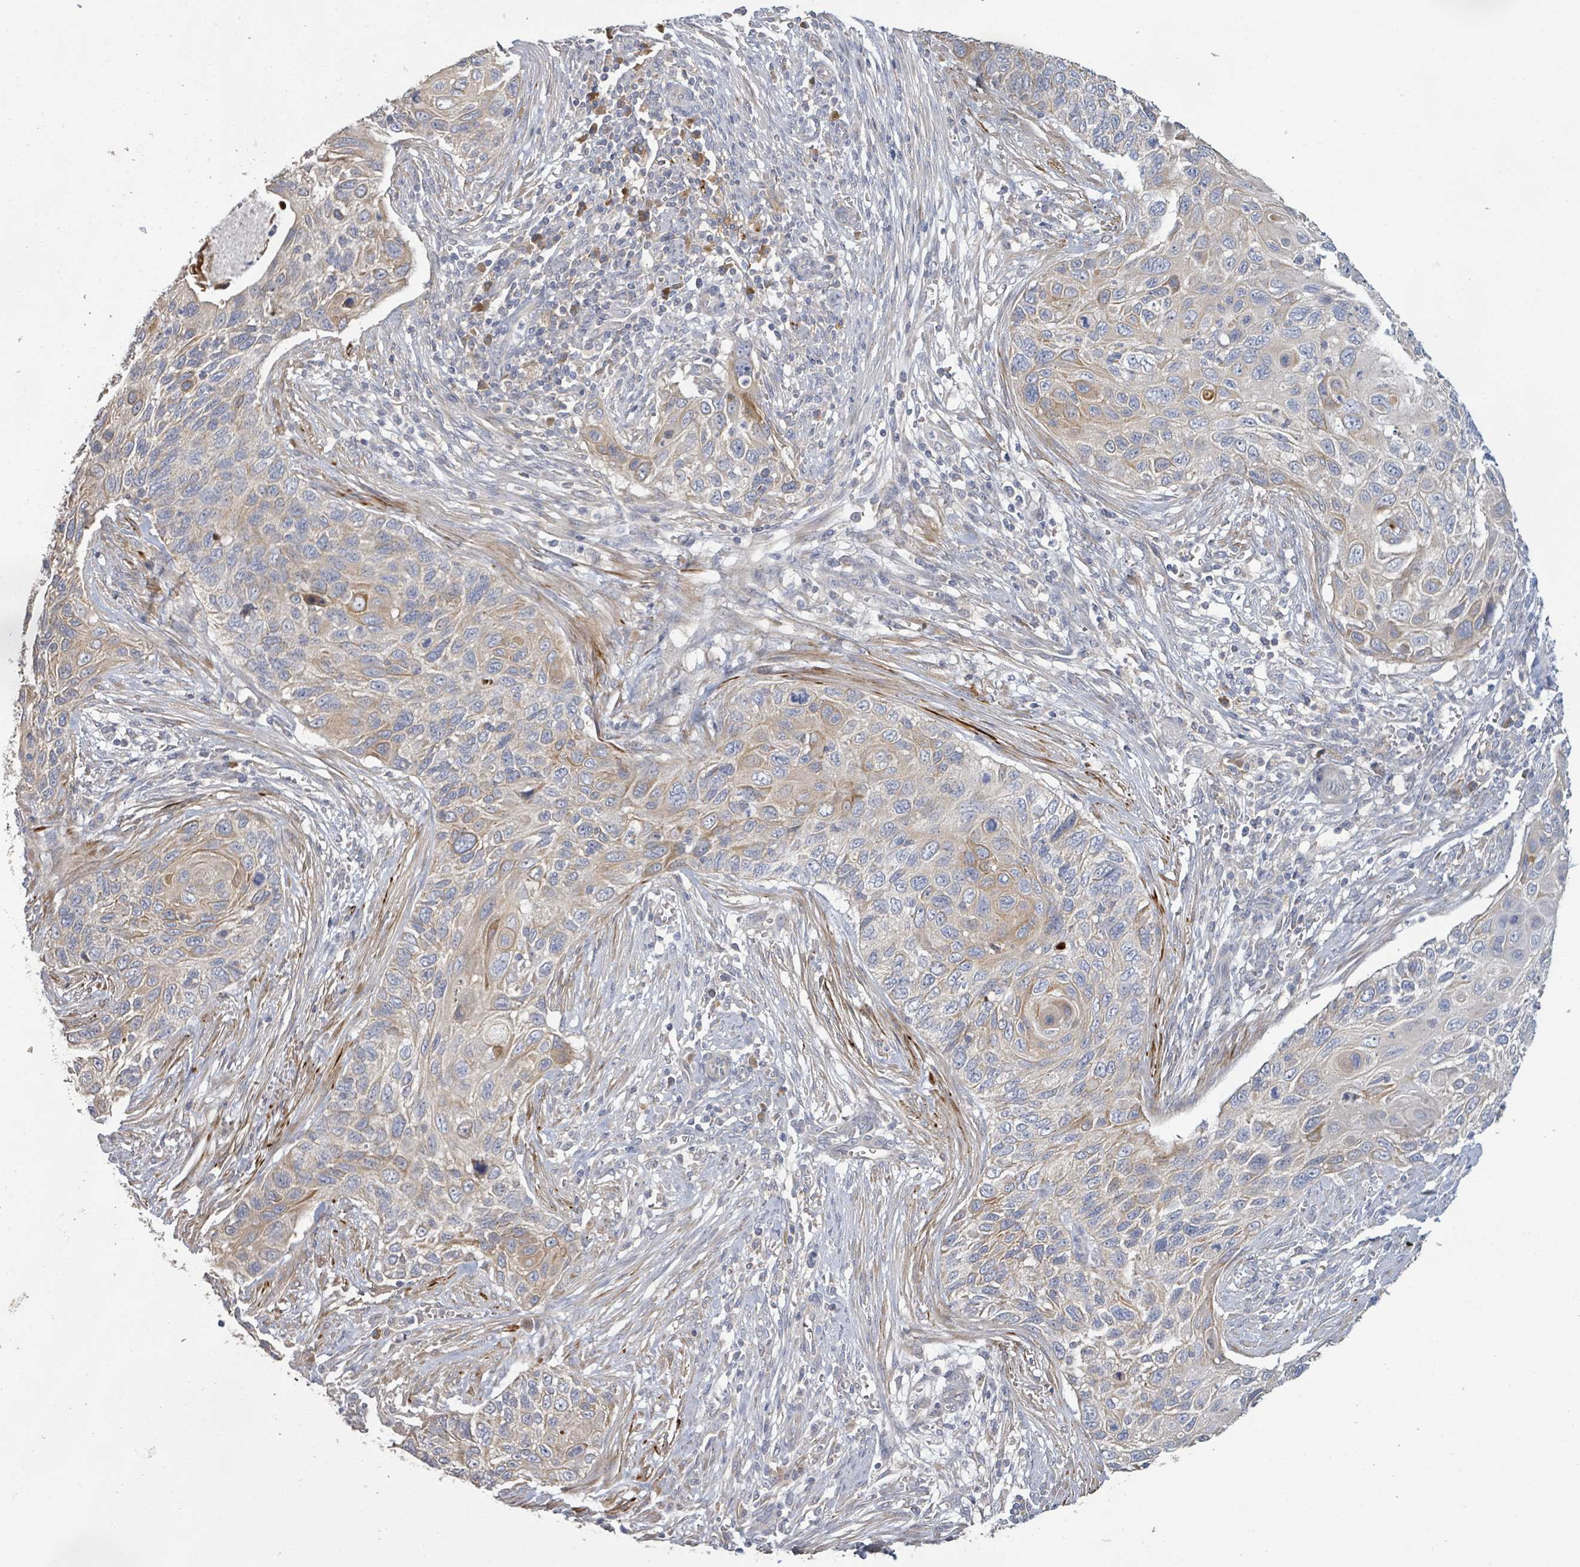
{"staining": {"intensity": "moderate", "quantity": "25%-75%", "location": "cytoplasmic/membranous"}, "tissue": "cervical cancer", "cell_type": "Tumor cells", "image_type": "cancer", "snomed": [{"axis": "morphology", "description": "Squamous cell carcinoma, NOS"}, {"axis": "topography", "description": "Cervix"}], "caption": "A brown stain labels moderate cytoplasmic/membranous expression of a protein in human squamous cell carcinoma (cervical) tumor cells.", "gene": "KCNS2", "patient": {"sex": "female", "age": 70}}